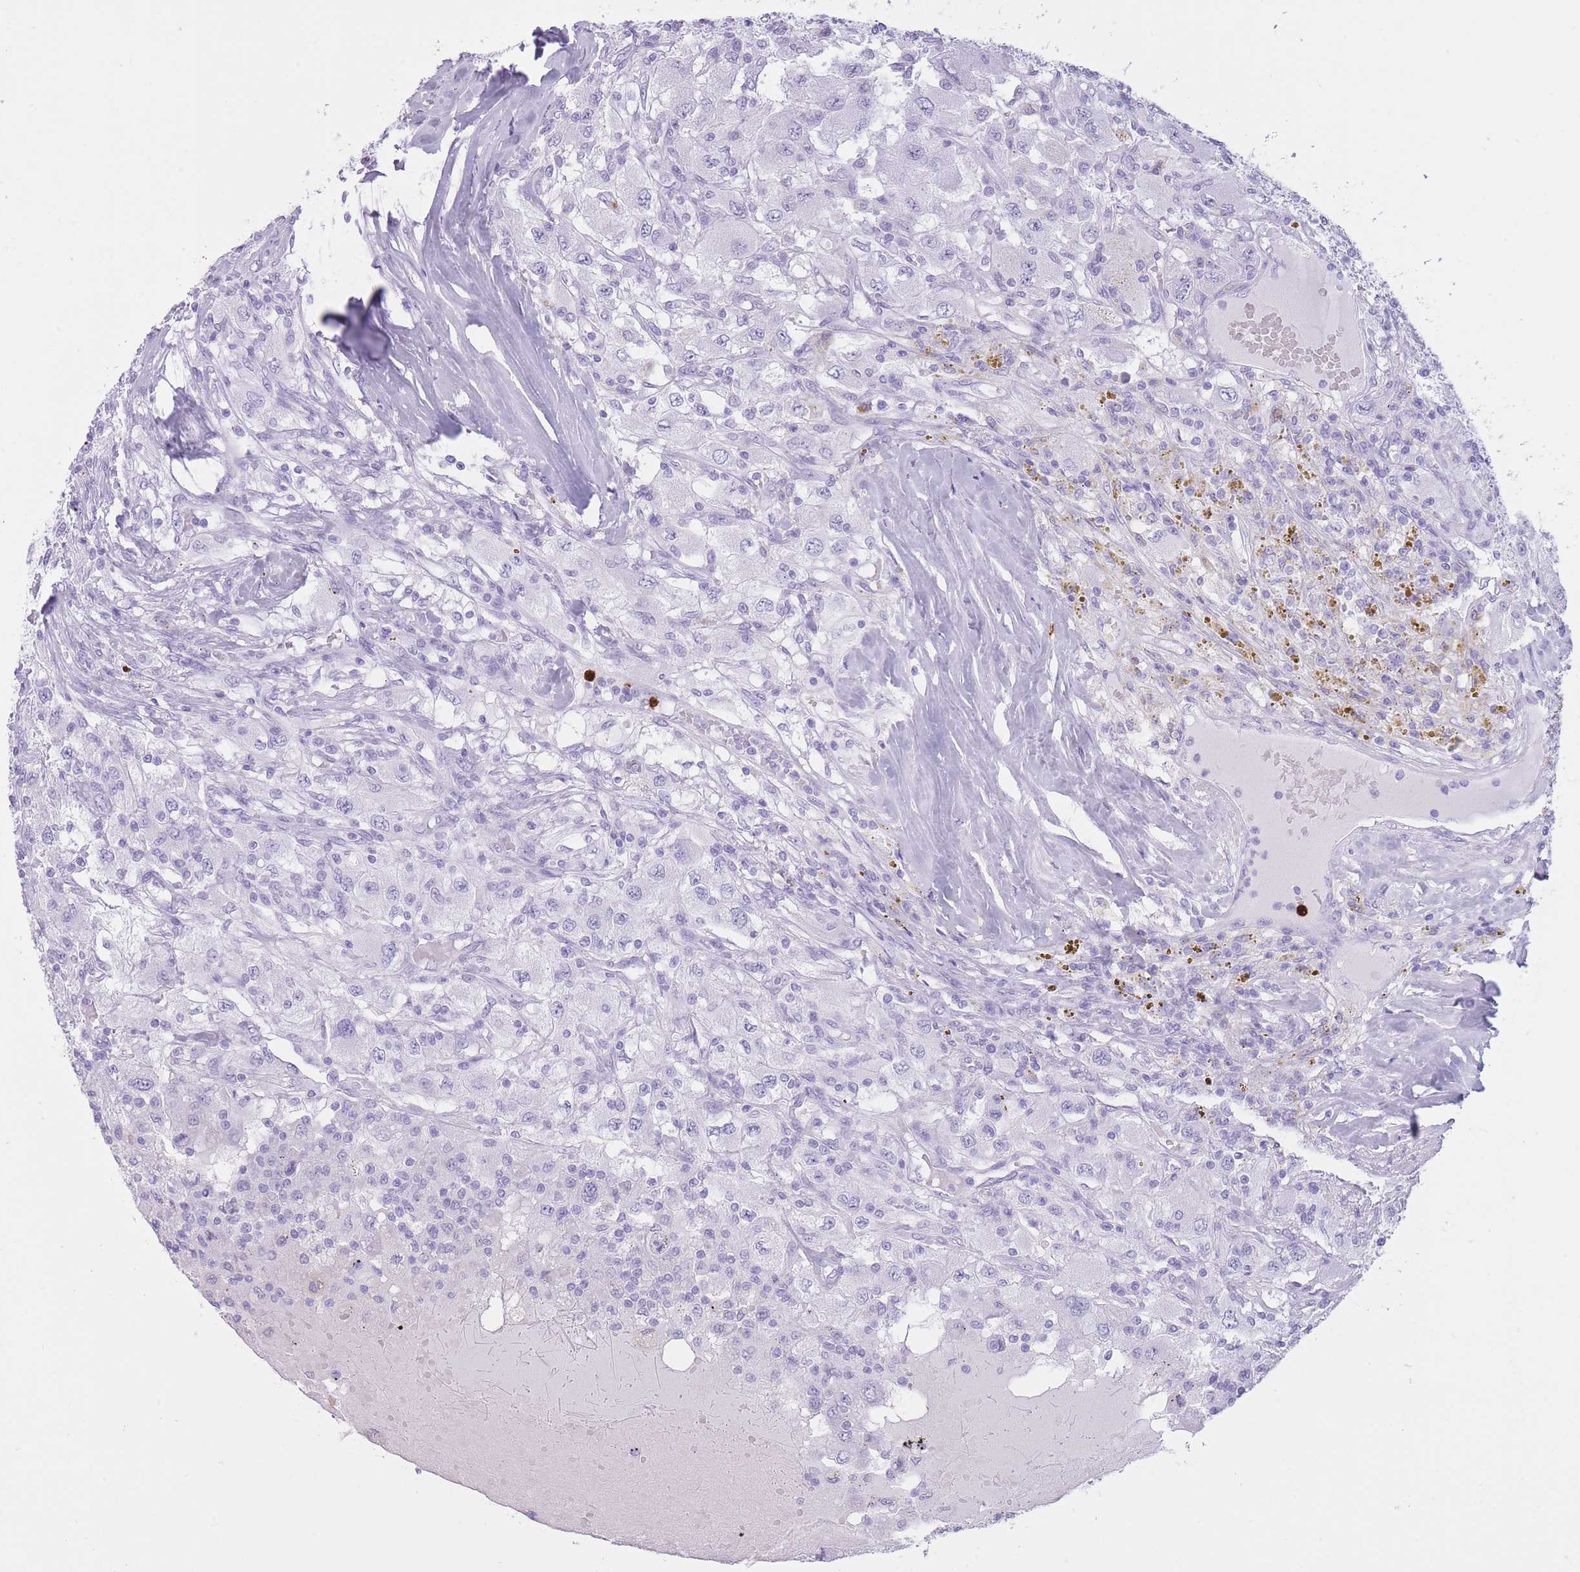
{"staining": {"intensity": "negative", "quantity": "none", "location": "none"}, "tissue": "renal cancer", "cell_type": "Tumor cells", "image_type": "cancer", "snomed": [{"axis": "morphology", "description": "Adenocarcinoma, NOS"}, {"axis": "topography", "description": "Kidney"}], "caption": "Immunohistochemistry micrograph of neoplastic tissue: human adenocarcinoma (renal) stained with DAB exhibits no significant protein staining in tumor cells. The staining was performed using DAB to visualize the protein expression in brown, while the nuclei were stained in blue with hematoxylin (Magnification: 20x).", "gene": "OR4F21", "patient": {"sex": "female", "age": 67}}